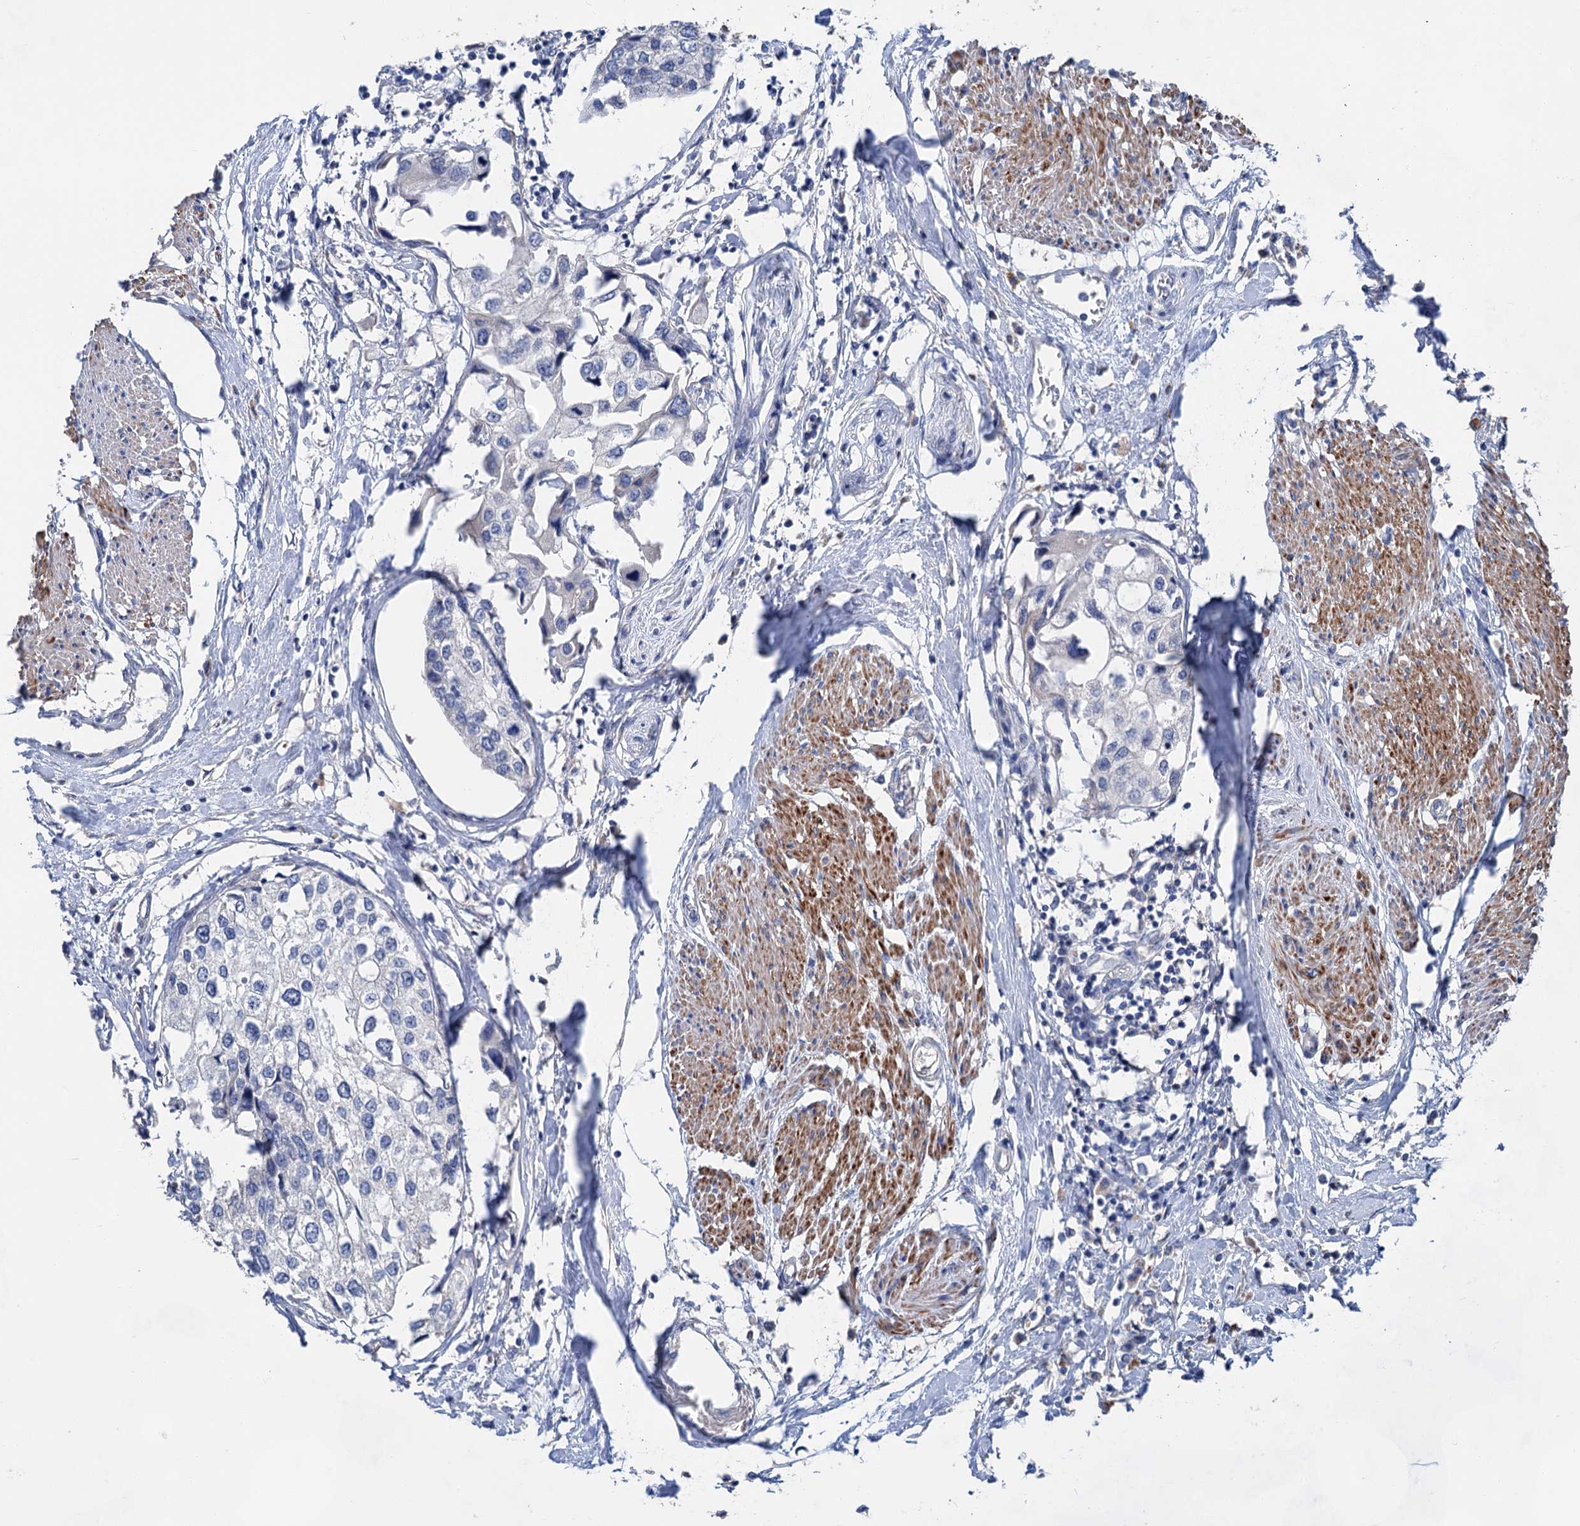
{"staining": {"intensity": "negative", "quantity": "none", "location": "none"}, "tissue": "urothelial cancer", "cell_type": "Tumor cells", "image_type": "cancer", "snomed": [{"axis": "morphology", "description": "Urothelial carcinoma, High grade"}, {"axis": "topography", "description": "Urinary bladder"}], "caption": "IHC photomicrograph of urothelial carcinoma (high-grade) stained for a protein (brown), which shows no staining in tumor cells.", "gene": "GPR155", "patient": {"sex": "male", "age": 64}}